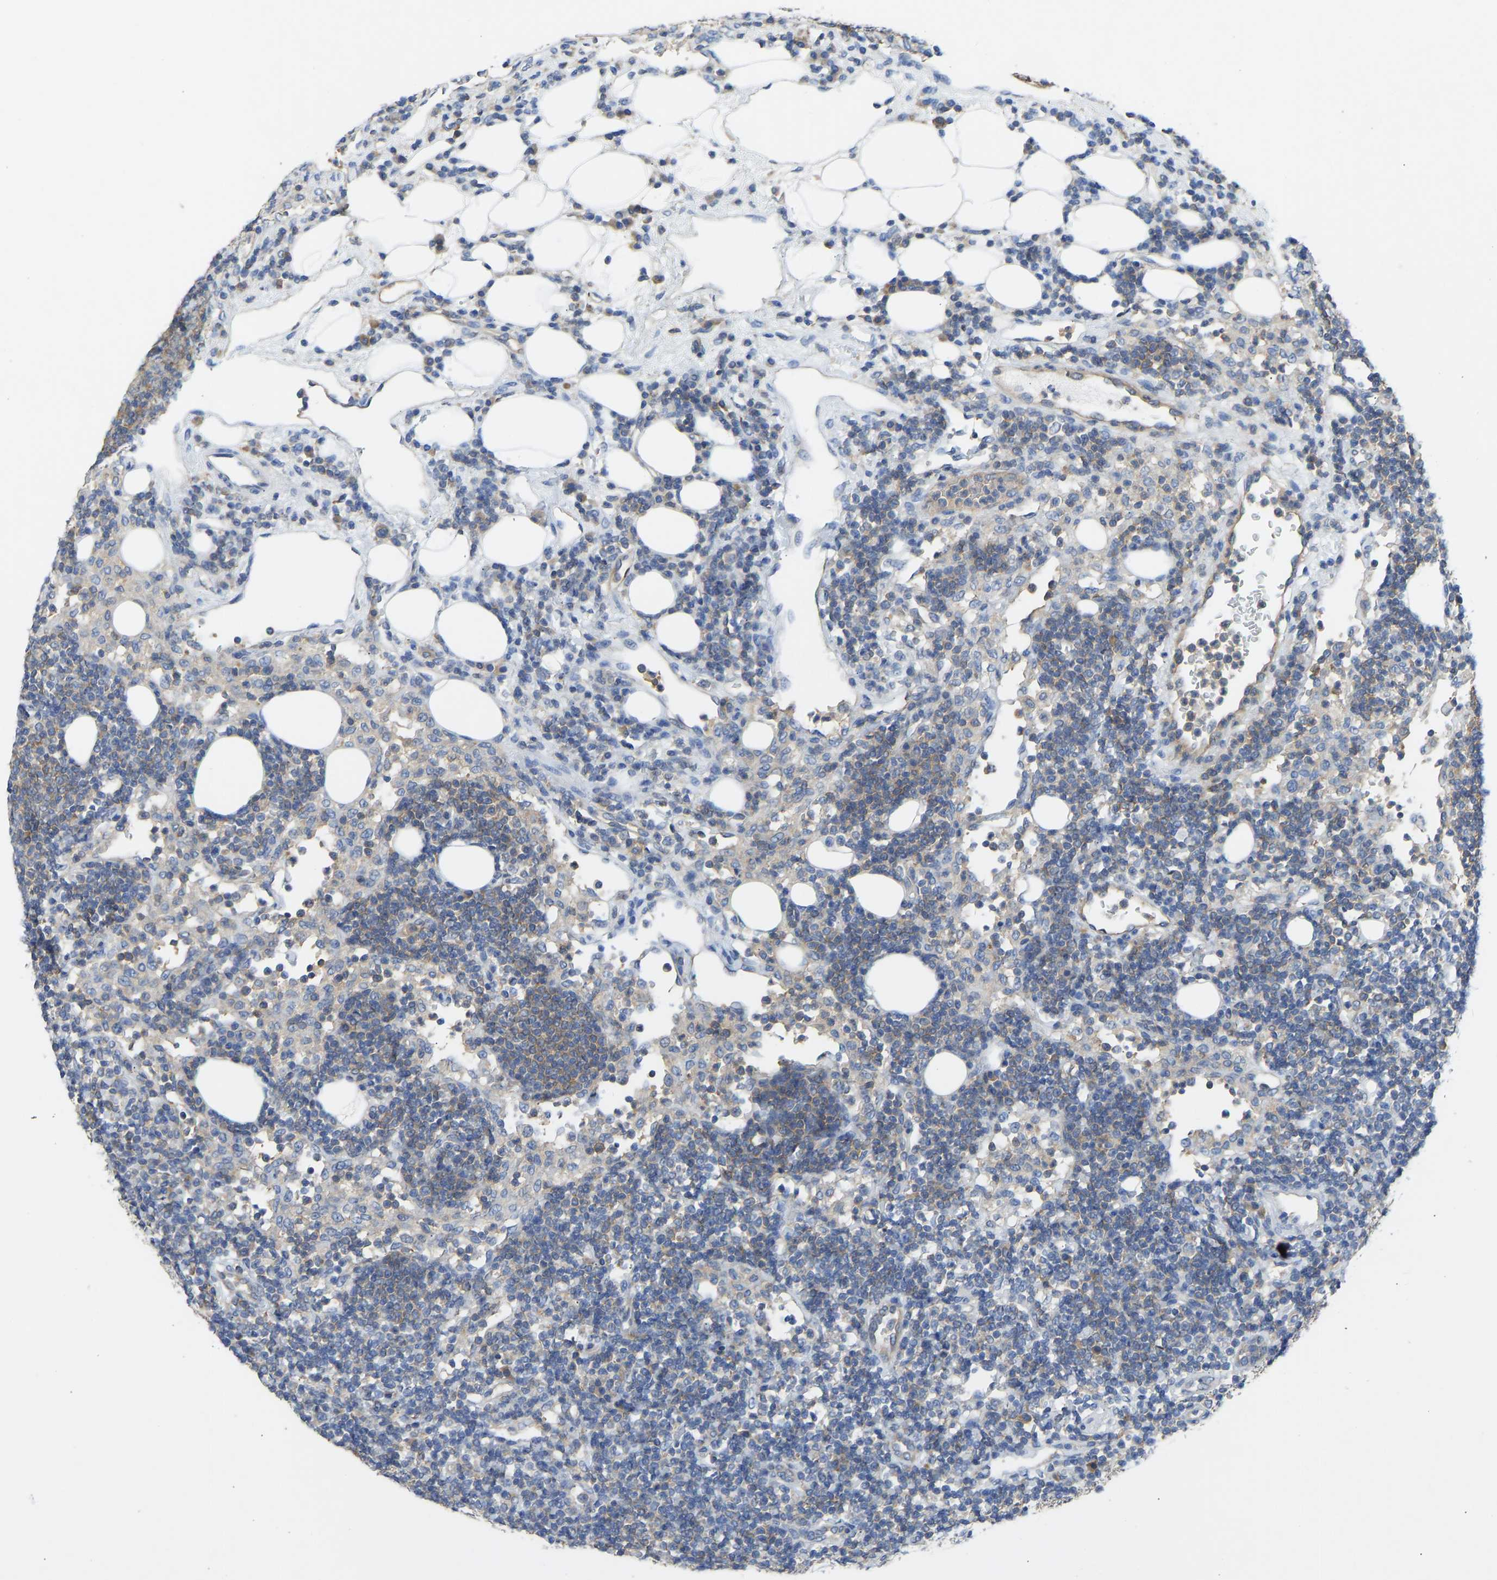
{"staining": {"intensity": "negative", "quantity": "none", "location": "none"}, "tissue": "lymph node", "cell_type": "Germinal center cells", "image_type": "normal", "snomed": [{"axis": "morphology", "description": "Normal tissue, NOS"}, {"axis": "morphology", "description": "Carcinoid, malignant, NOS"}, {"axis": "topography", "description": "Lymph node"}], "caption": "DAB (3,3'-diaminobenzidine) immunohistochemical staining of benign lymph node exhibits no significant staining in germinal center cells. Nuclei are stained in blue.", "gene": "PPP3CA", "patient": {"sex": "male", "age": 47}}